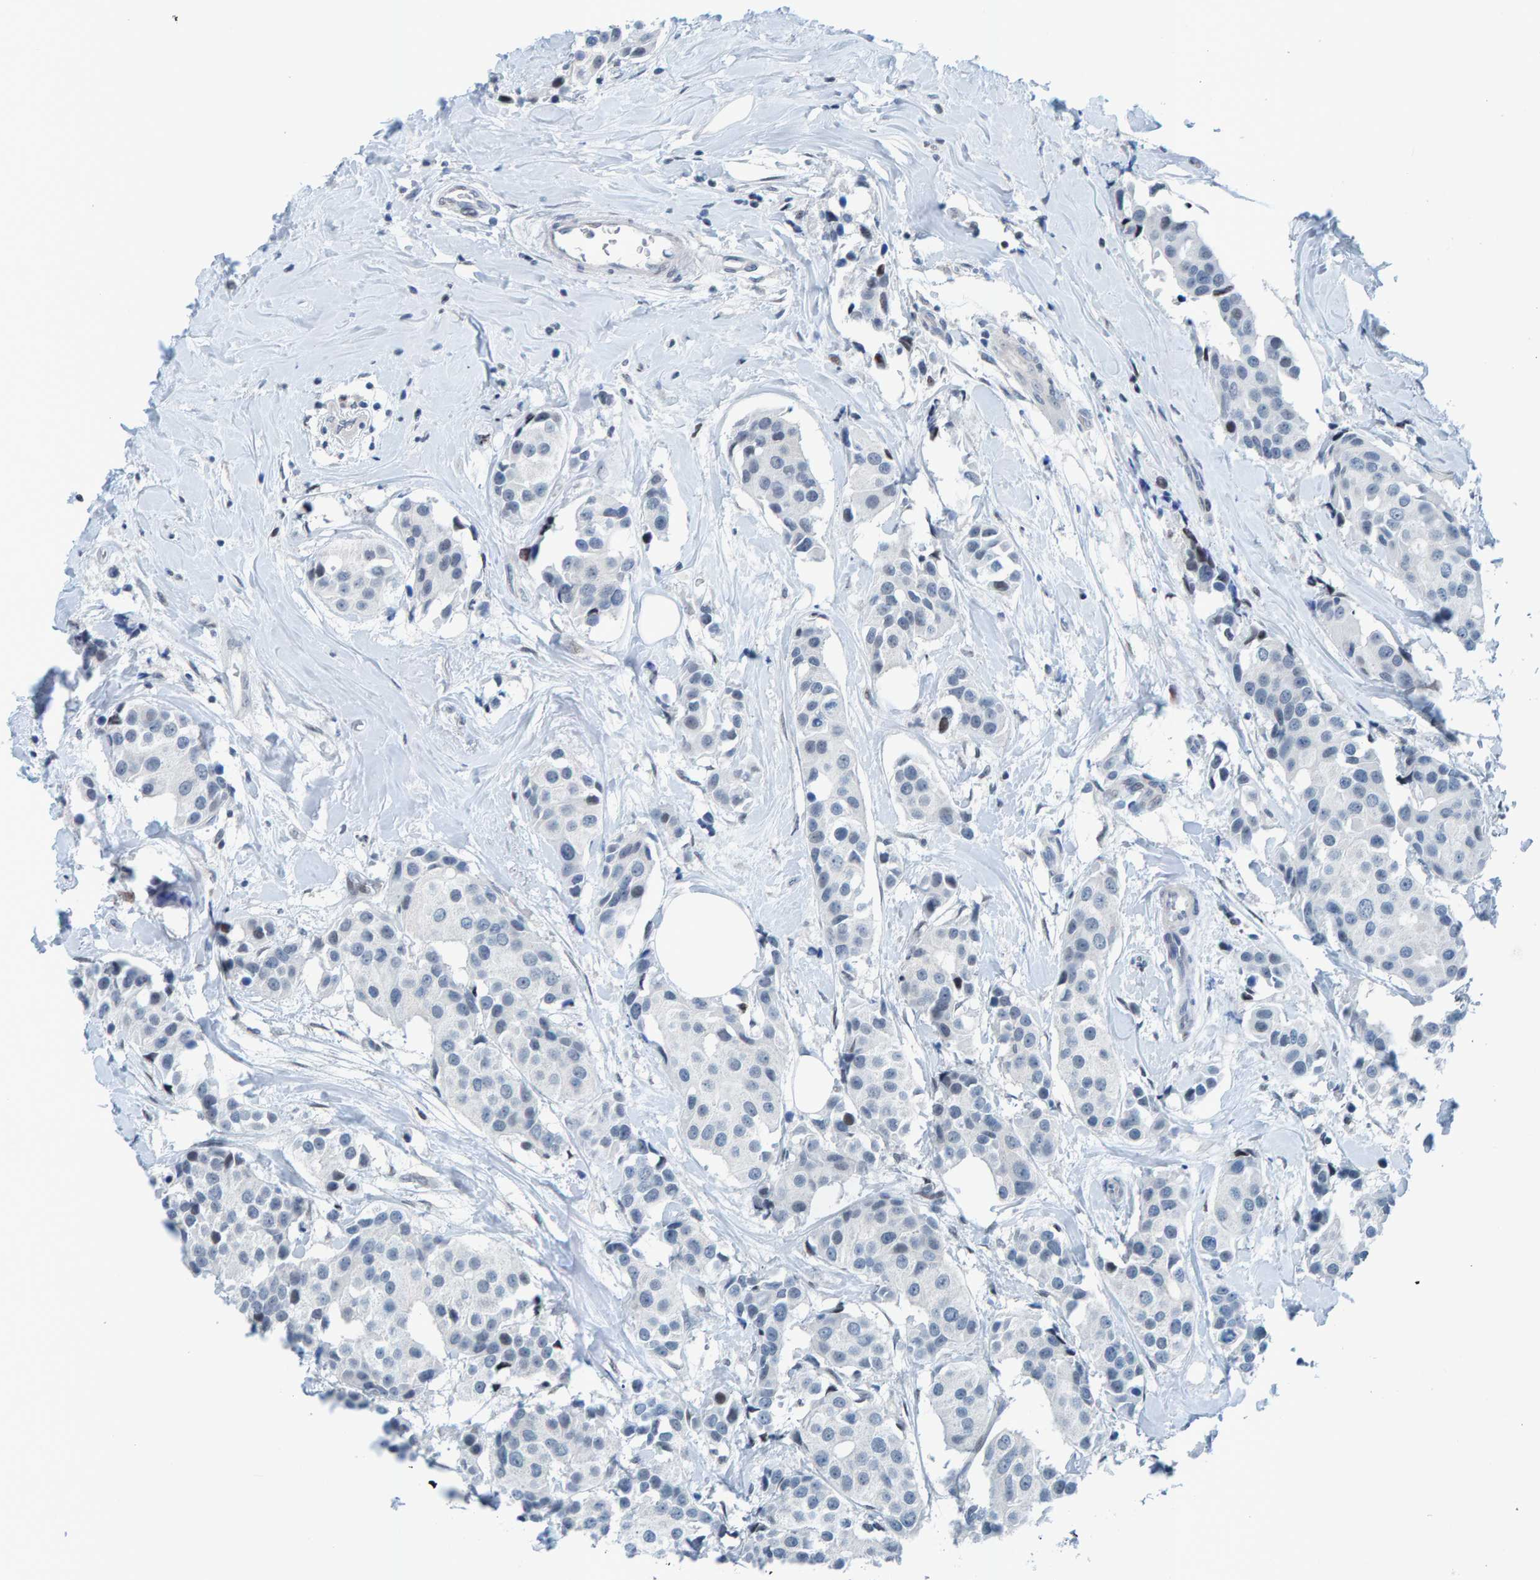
{"staining": {"intensity": "negative", "quantity": "none", "location": "none"}, "tissue": "breast cancer", "cell_type": "Tumor cells", "image_type": "cancer", "snomed": [{"axis": "morphology", "description": "Normal tissue, NOS"}, {"axis": "morphology", "description": "Duct carcinoma"}, {"axis": "topography", "description": "Breast"}], "caption": "This image is of invasive ductal carcinoma (breast) stained with IHC to label a protein in brown with the nuclei are counter-stained blue. There is no staining in tumor cells. (DAB immunohistochemistry with hematoxylin counter stain).", "gene": "CNP", "patient": {"sex": "female", "age": 39}}